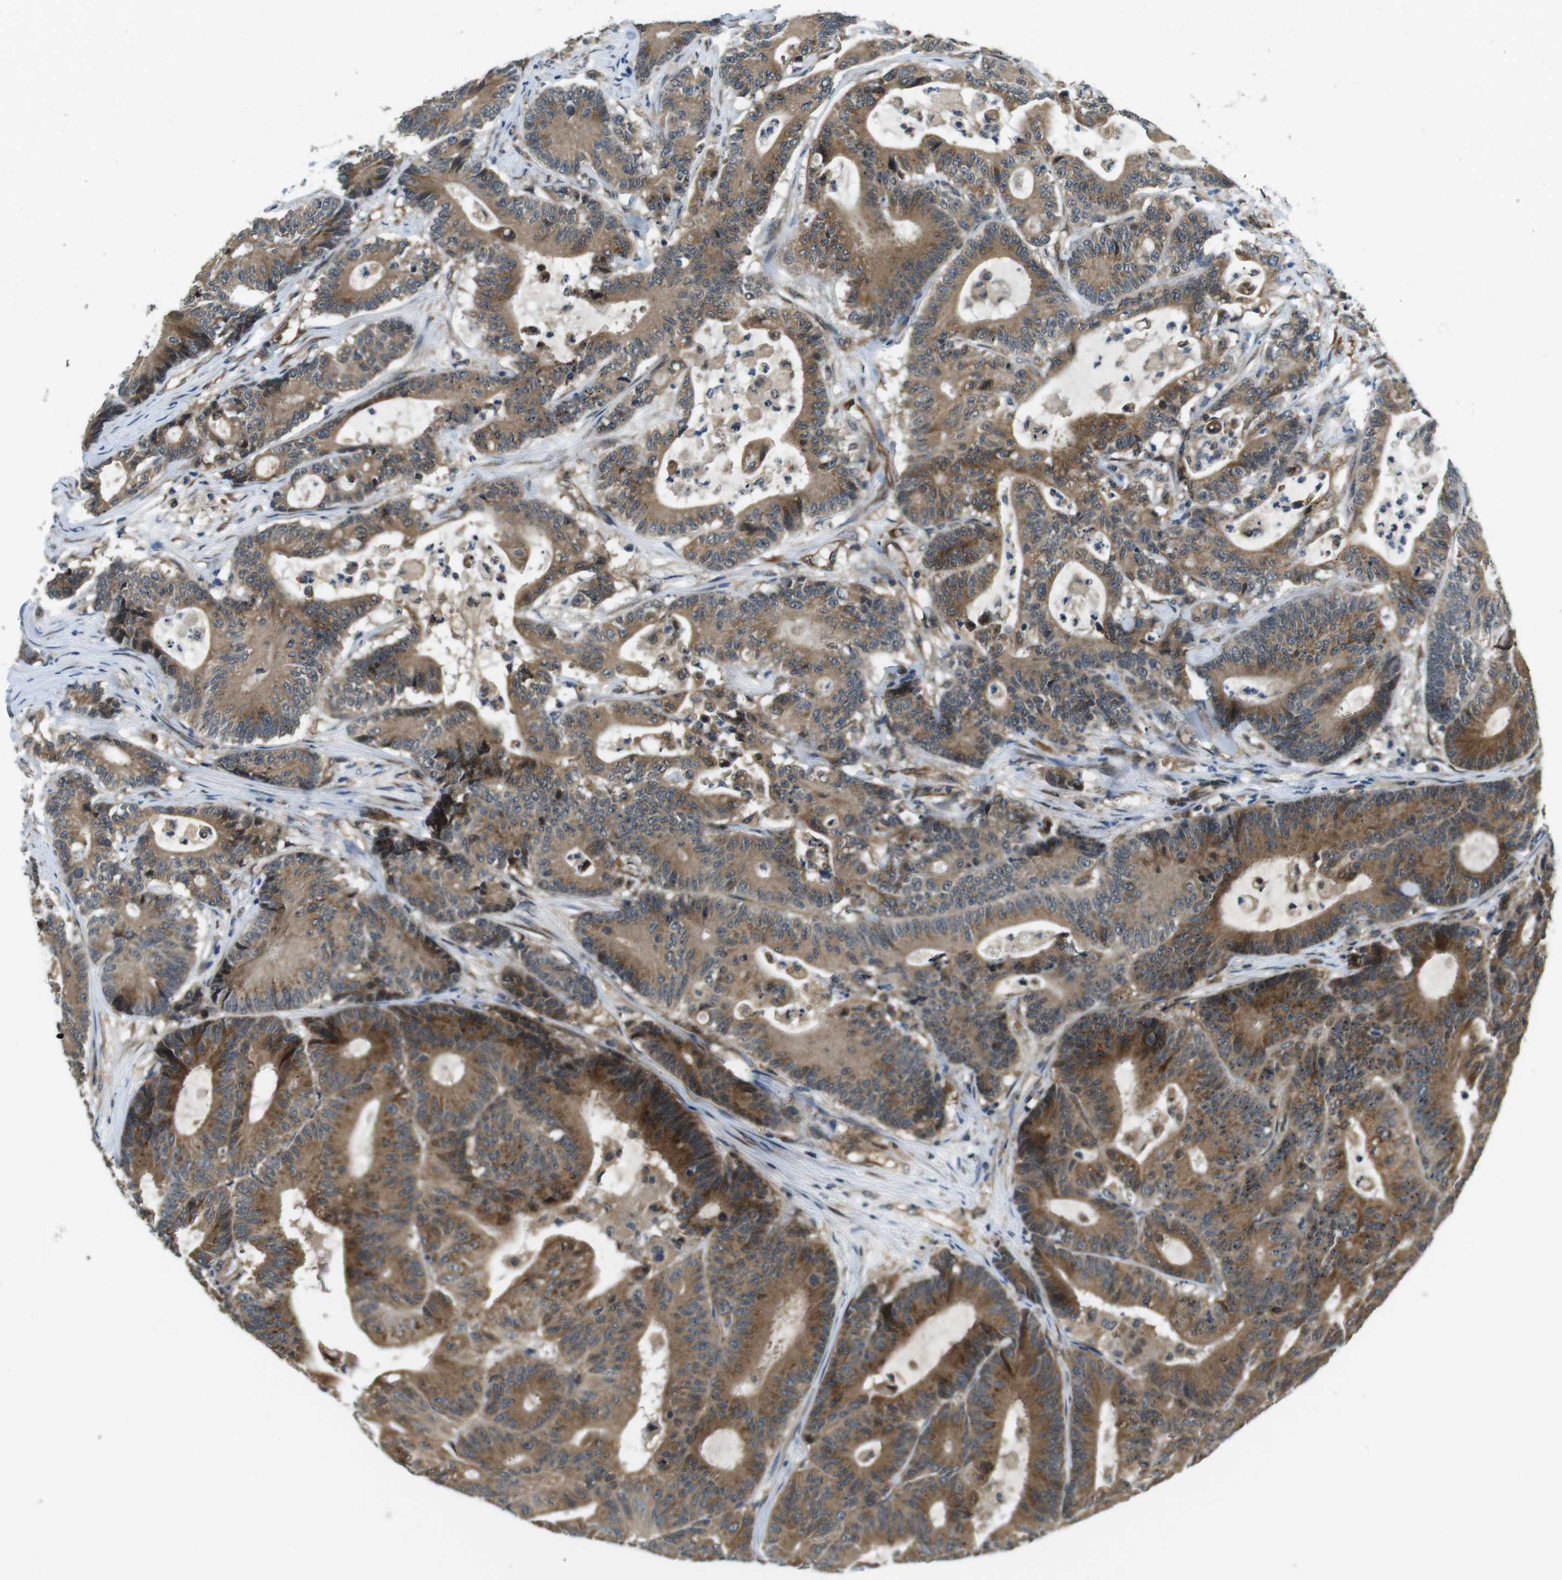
{"staining": {"intensity": "strong", "quantity": ">75%", "location": "cytoplasmic/membranous"}, "tissue": "colorectal cancer", "cell_type": "Tumor cells", "image_type": "cancer", "snomed": [{"axis": "morphology", "description": "Adenocarcinoma, NOS"}, {"axis": "topography", "description": "Colon"}], "caption": "Protein staining demonstrates strong cytoplasmic/membranous expression in about >75% of tumor cells in adenocarcinoma (colorectal). The staining is performed using DAB (3,3'-diaminobenzidine) brown chromogen to label protein expression. The nuclei are counter-stained blue using hematoxylin.", "gene": "PALD1", "patient": {"sex": "female", "age": 84}}